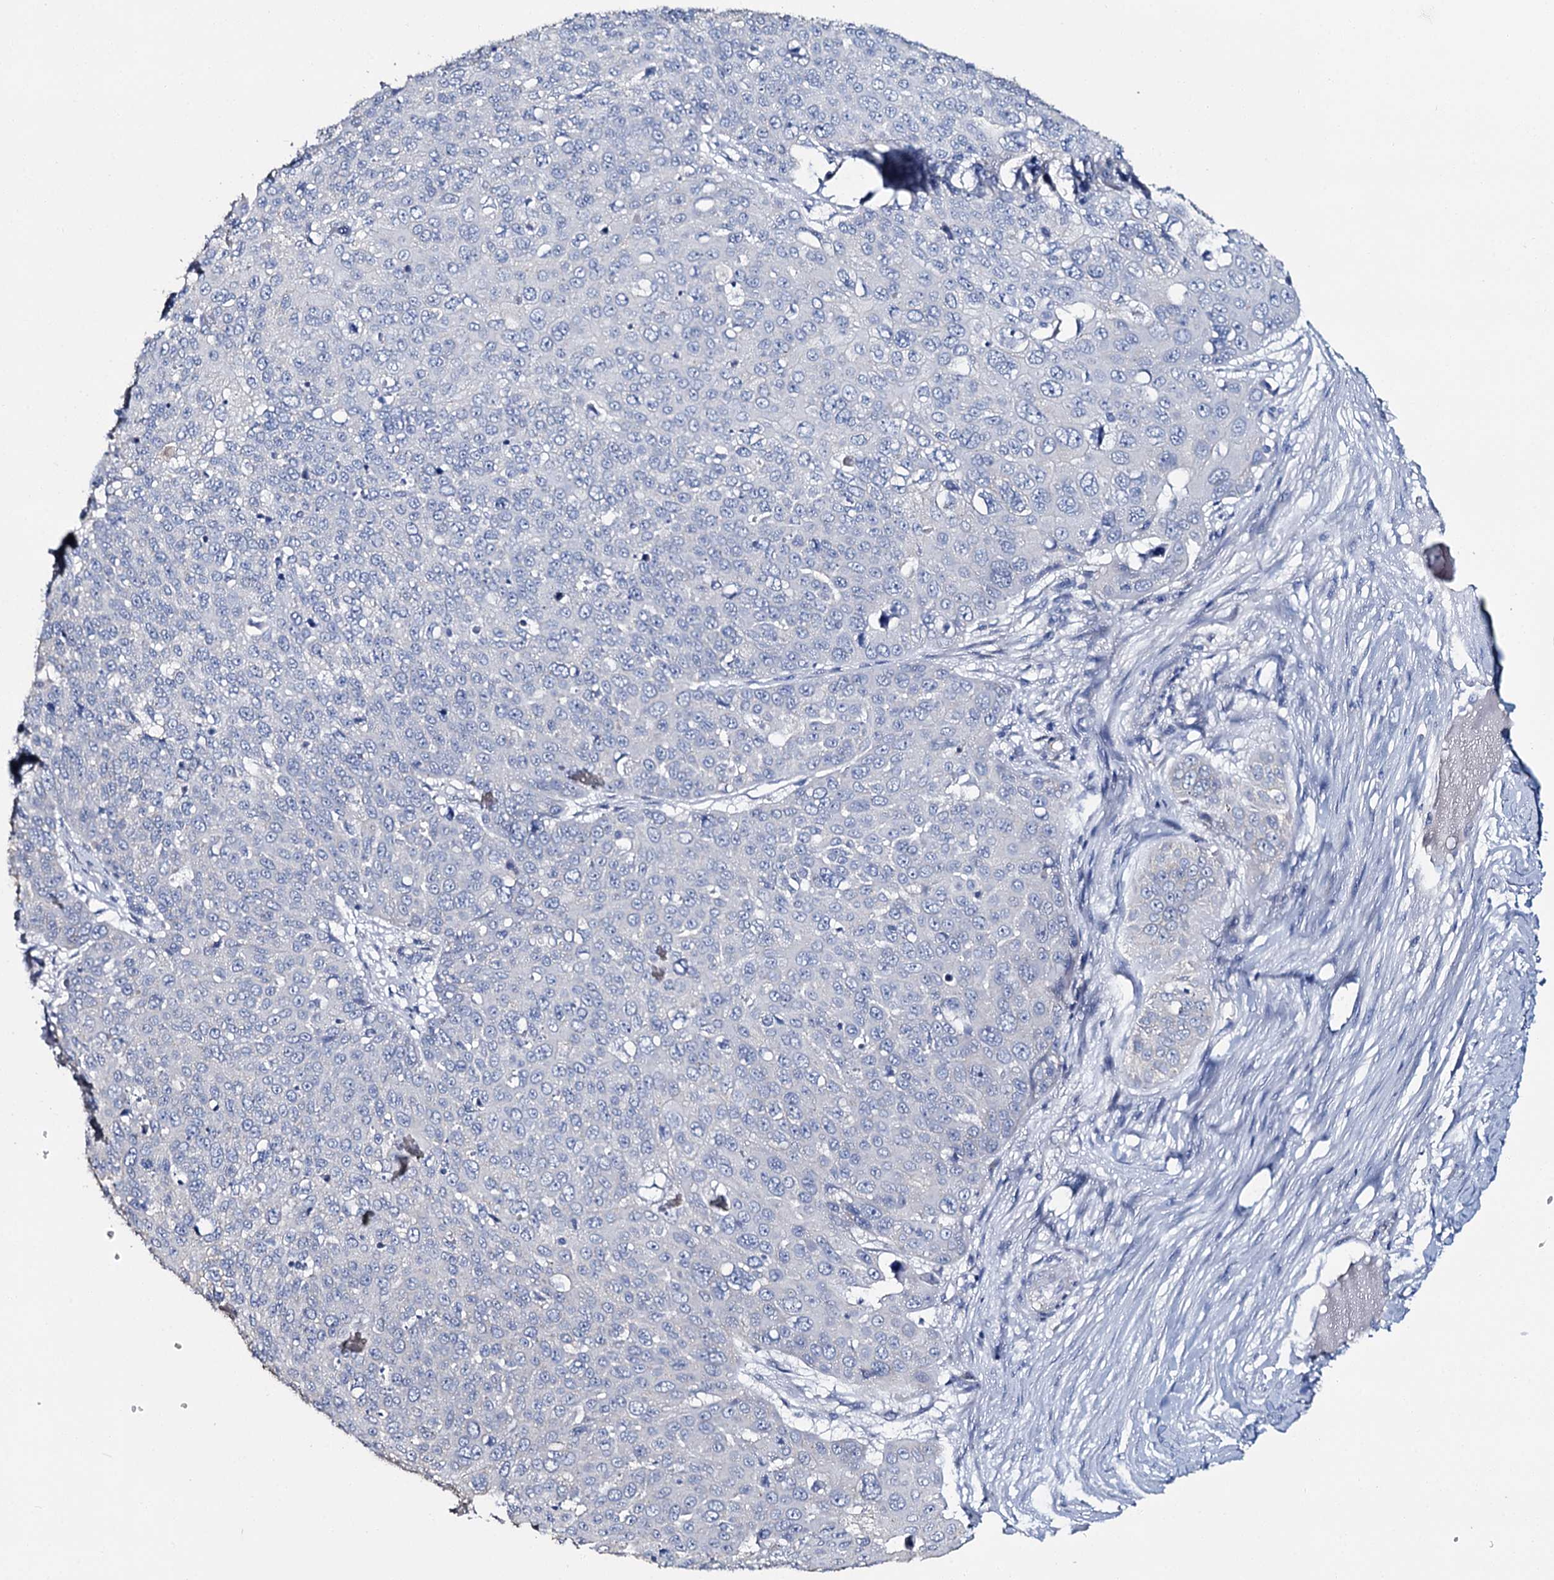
{"staining": {"intensity": "negative", "quantity": "none", "location": "none"}, "tissue": "skin cancer", "cell_type": "Tumor cells", "image_type": "cancer", "snomed": [{"axis": "morphology", "description": "Squamous cell carcinoma, NOS"}, {"axis": "topography", "description": "Skin"}], "caption": "Skin squamous cell carcinoma was stained to show a protein in brown. There is no significant expression in tumor cells.", "gene": "SNCB", "patient": {"sex": "male", "age": 71}}